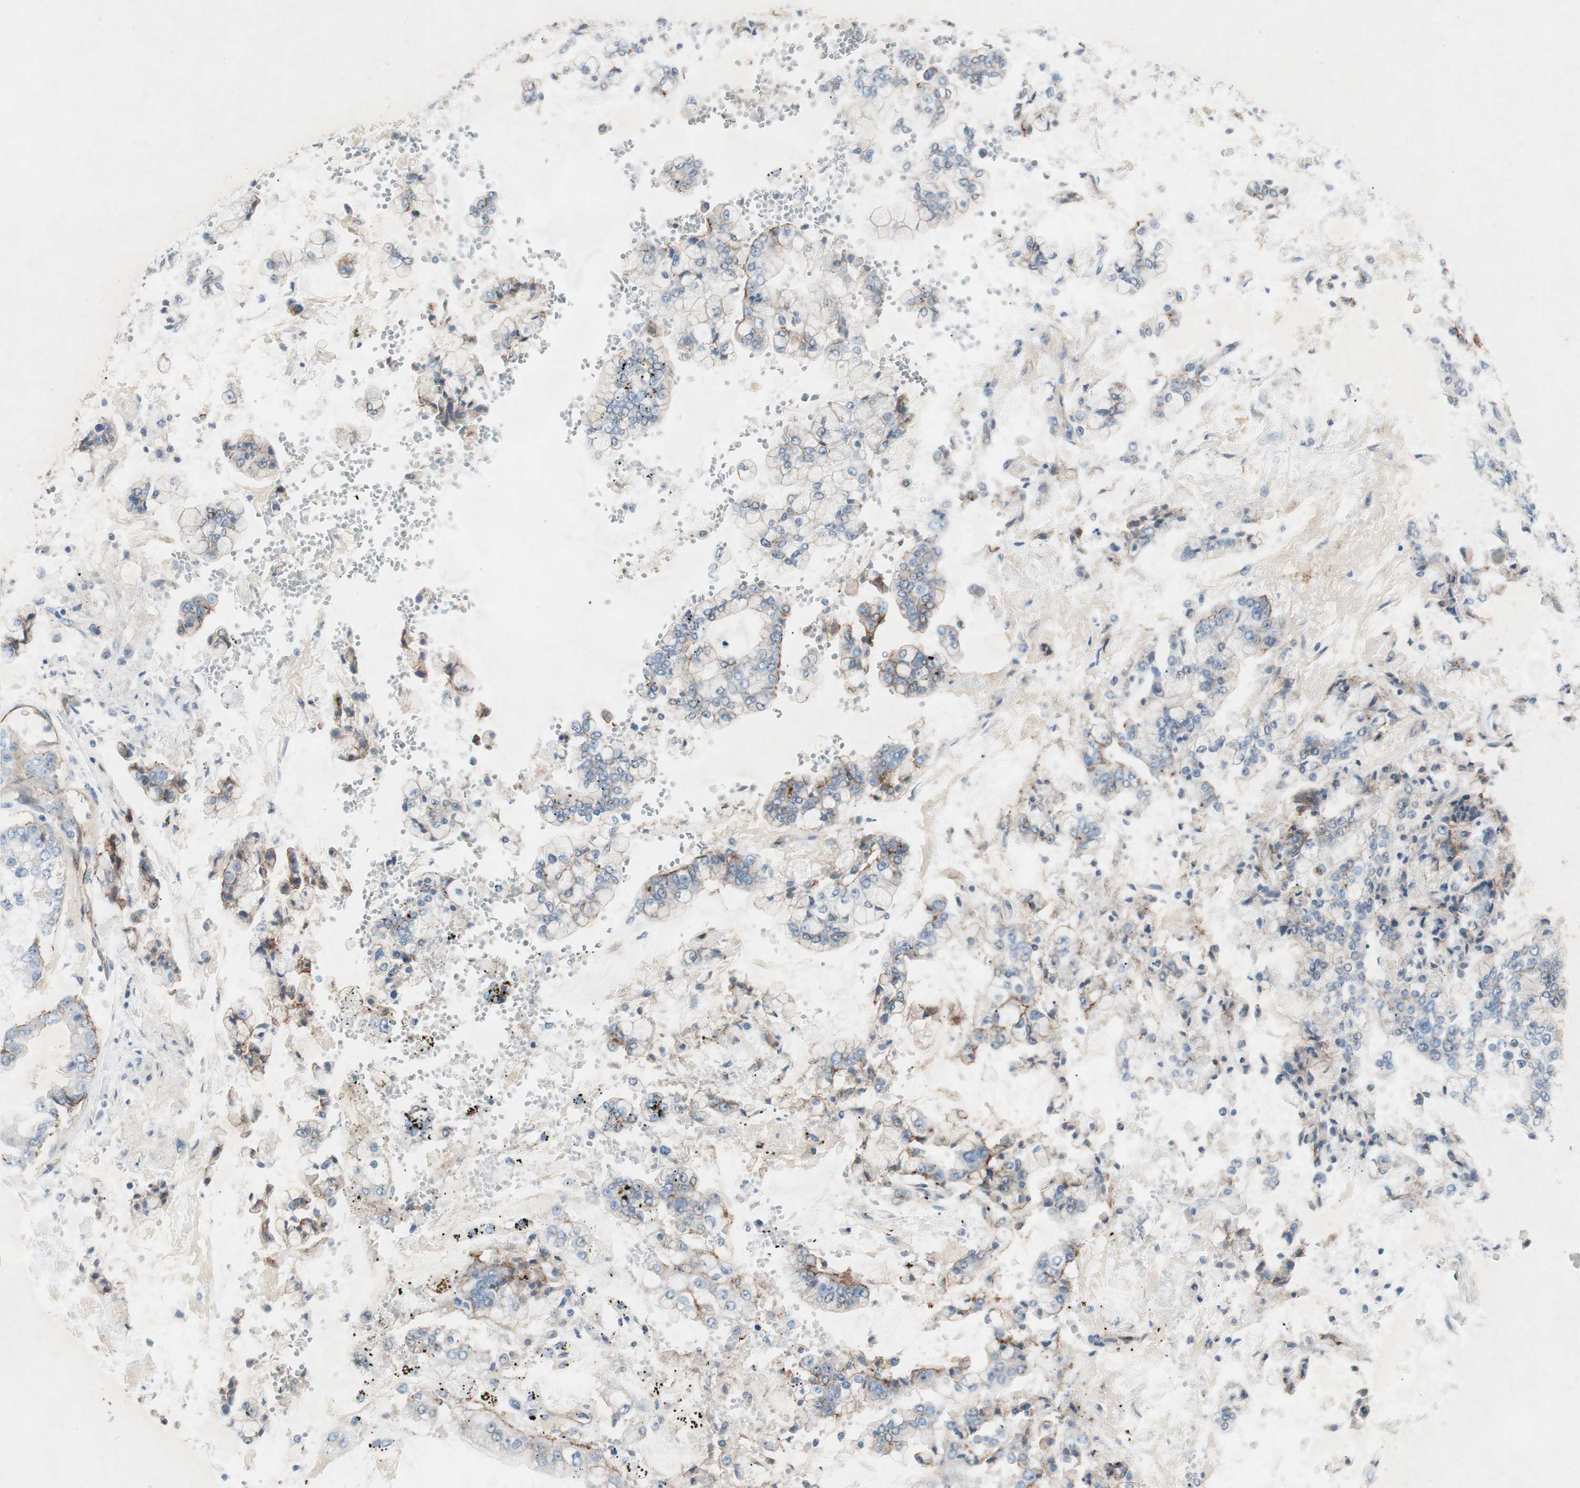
{"staining": {"intensity": "weak", "quantity": "25%-75%", "location": "cytoplasmic/membranous"}, "tissue": "stomach cancer", "cell_type": "Tumor cells", "image_type": "cancer", "snomed": [{"axis": "morphology", "description": "Adenocarcinoma, NOS"}, {"axis": "topography", "description": "Stomach"}], "caption": "Human stomach adenocarcinoma stained for a protein (brown) displays weak cytoplasmic/membranous positive positivity in approximately 25%-75% of tumor cells.", "gene": "ITGB4", "patient": {"sex": "male", "age": 76}}